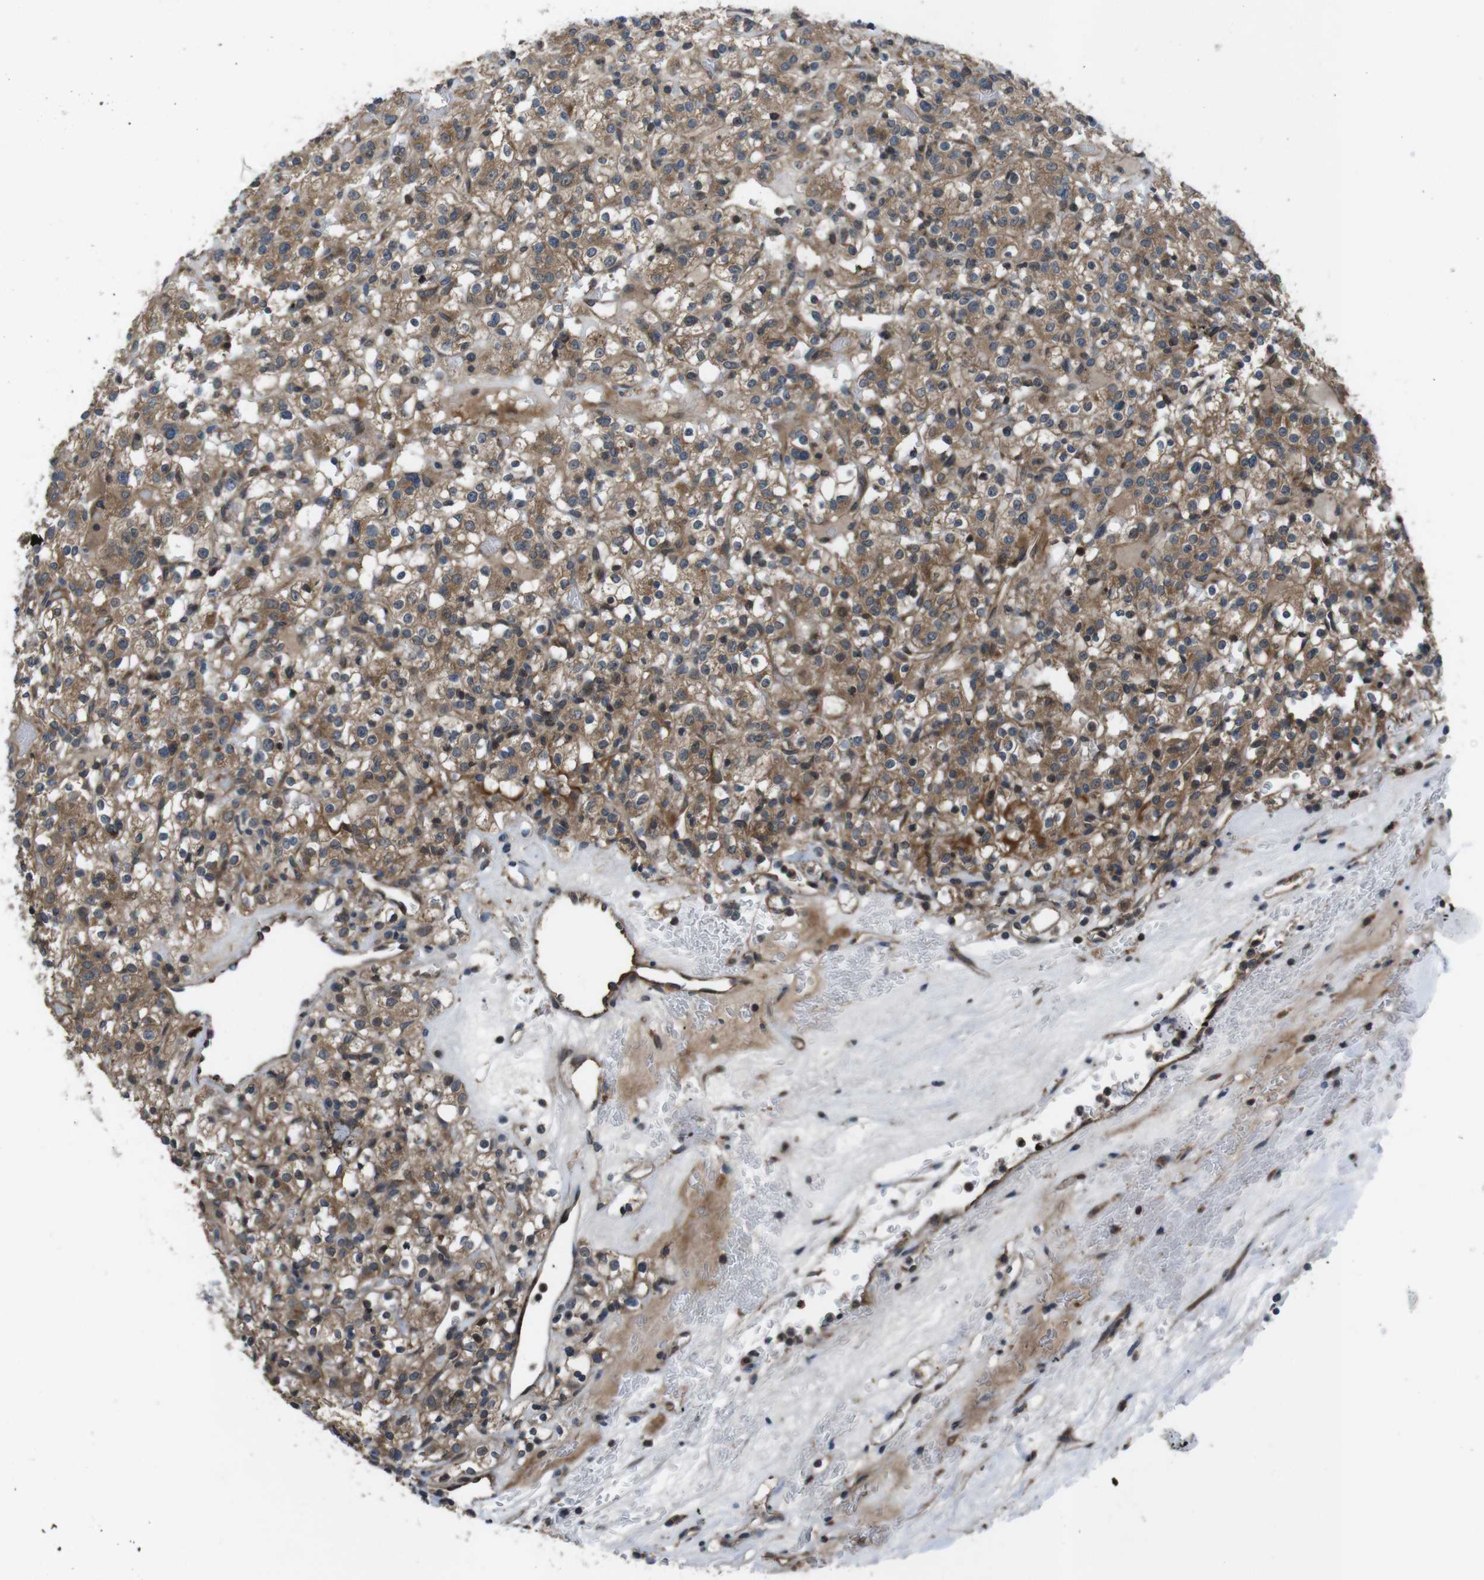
{"staining": {"intensity": "moderate", "quantity": ">75%", "location": "cytoplasmic/membranous"}, "tissue": "renal cancer", "cell_type": "Tumor cells", "image_type": "cancer", "snomed": [{"axis": "morphology", "description": "Normal tissue, NOS"}, {"axis": "morphology", "description": "Adenocarcinoma, NOS"}, {"axis": "topography", "description": "Kidney"}], "caption": "Human renal adenocarcinoma stained for a protein (brown) demonstrates moderate cytoplasmic/membranous positive expression in approximately >75% of tumor cells.", "gene": "SLC22A23", "patient": {"sex": "female", "age": 72}}